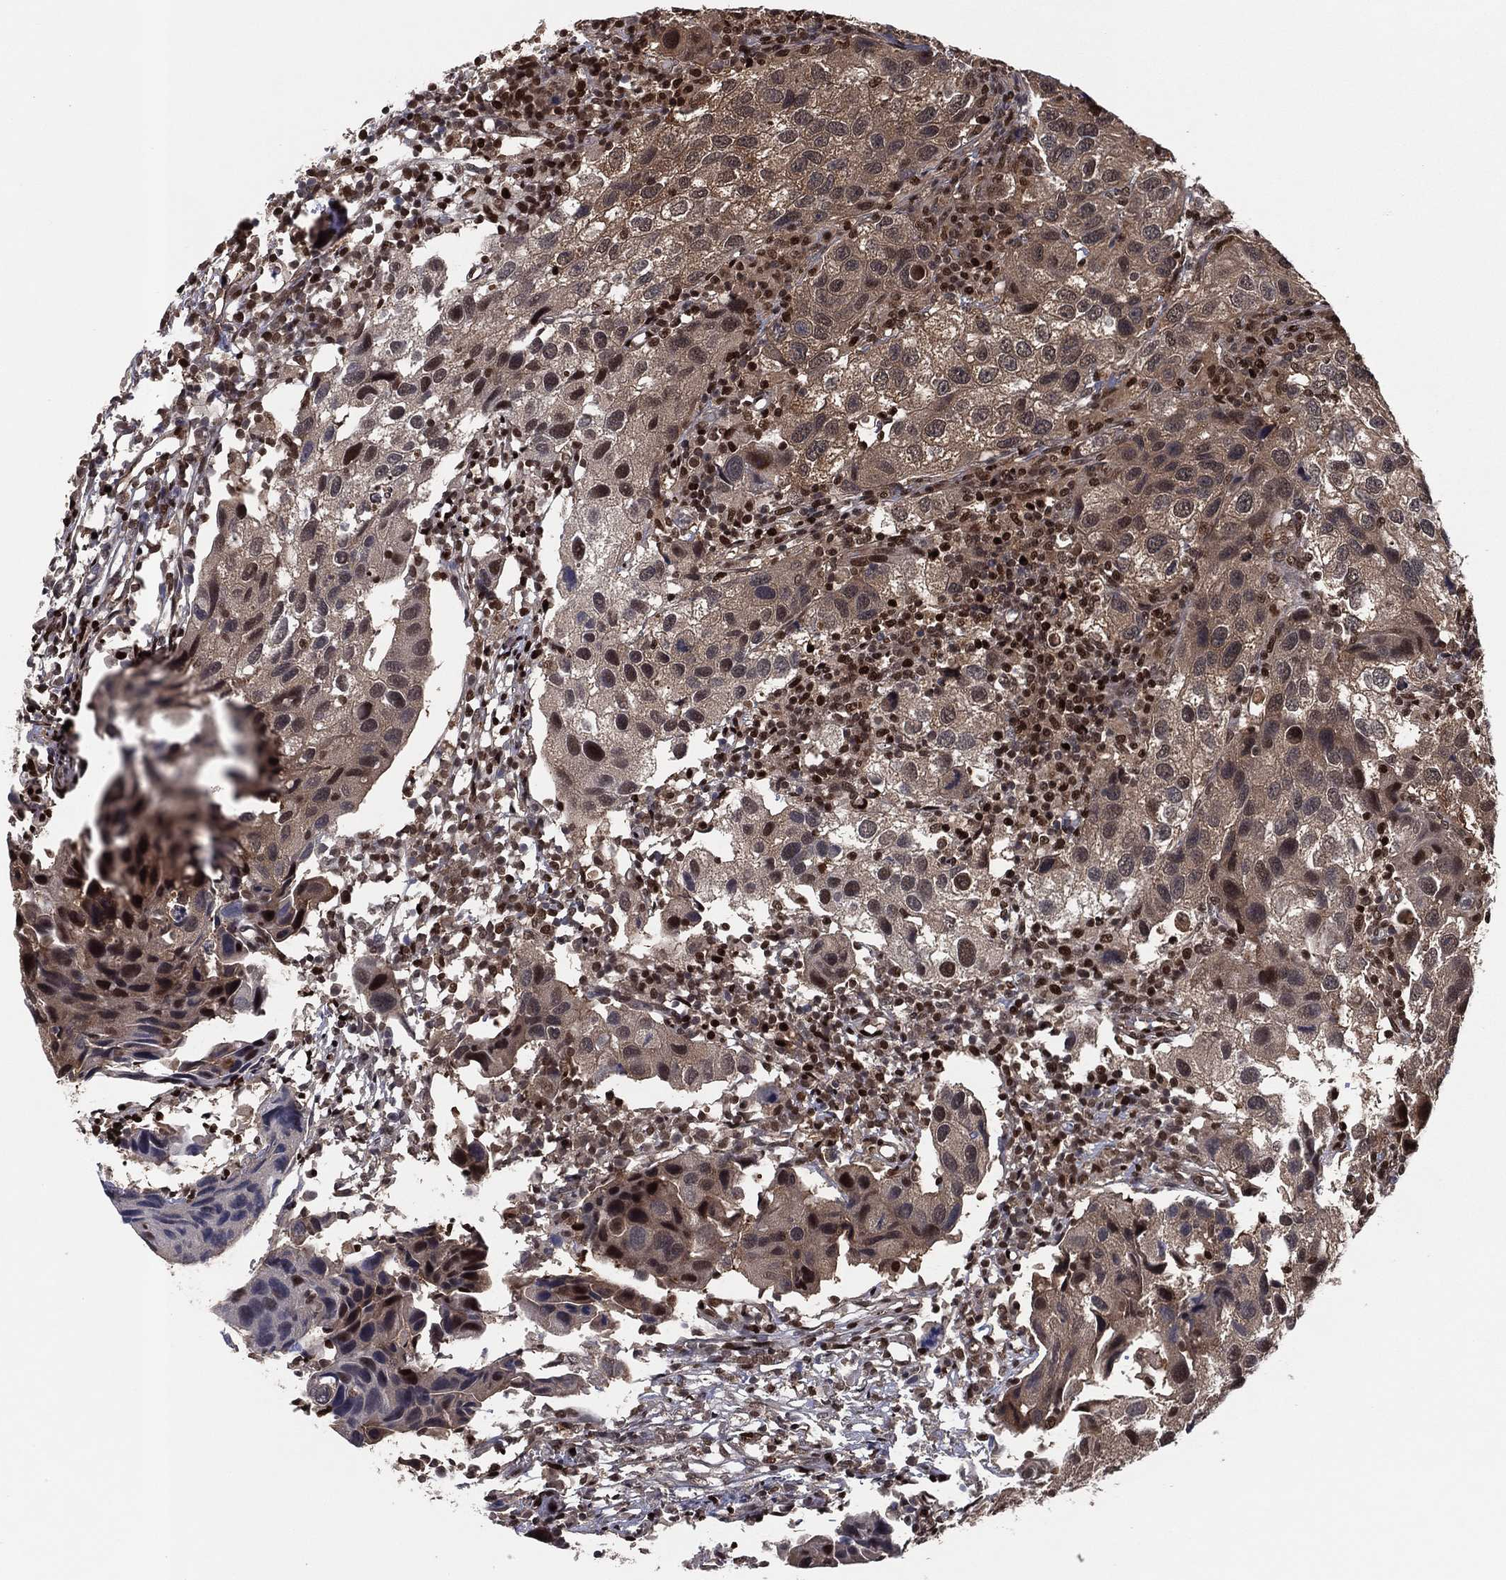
{"staining": {"intensity": "moderate", "quantity": "25%-75%", "location": "cytoplasmic/membranous,nuclear"}, "tissue": "urothelial cancer", "cell_type": "Tumor cells", "image_type": "cancer", "snomed": [{"axis": "morphology", "description": "Urothelial carcinoma, High grade"}, {"axis": "topography", "description": "Urinary bladder"}], "caption": "IHC of human urothelial carcinoma (high-grade) reveals medium levels of moderate cytoplasmic/membranous and nuclear staining in approximately 25%-75% of tumor cells.", "gene": "PSMA1", "patient": {"sex": "male", "age": 79}}